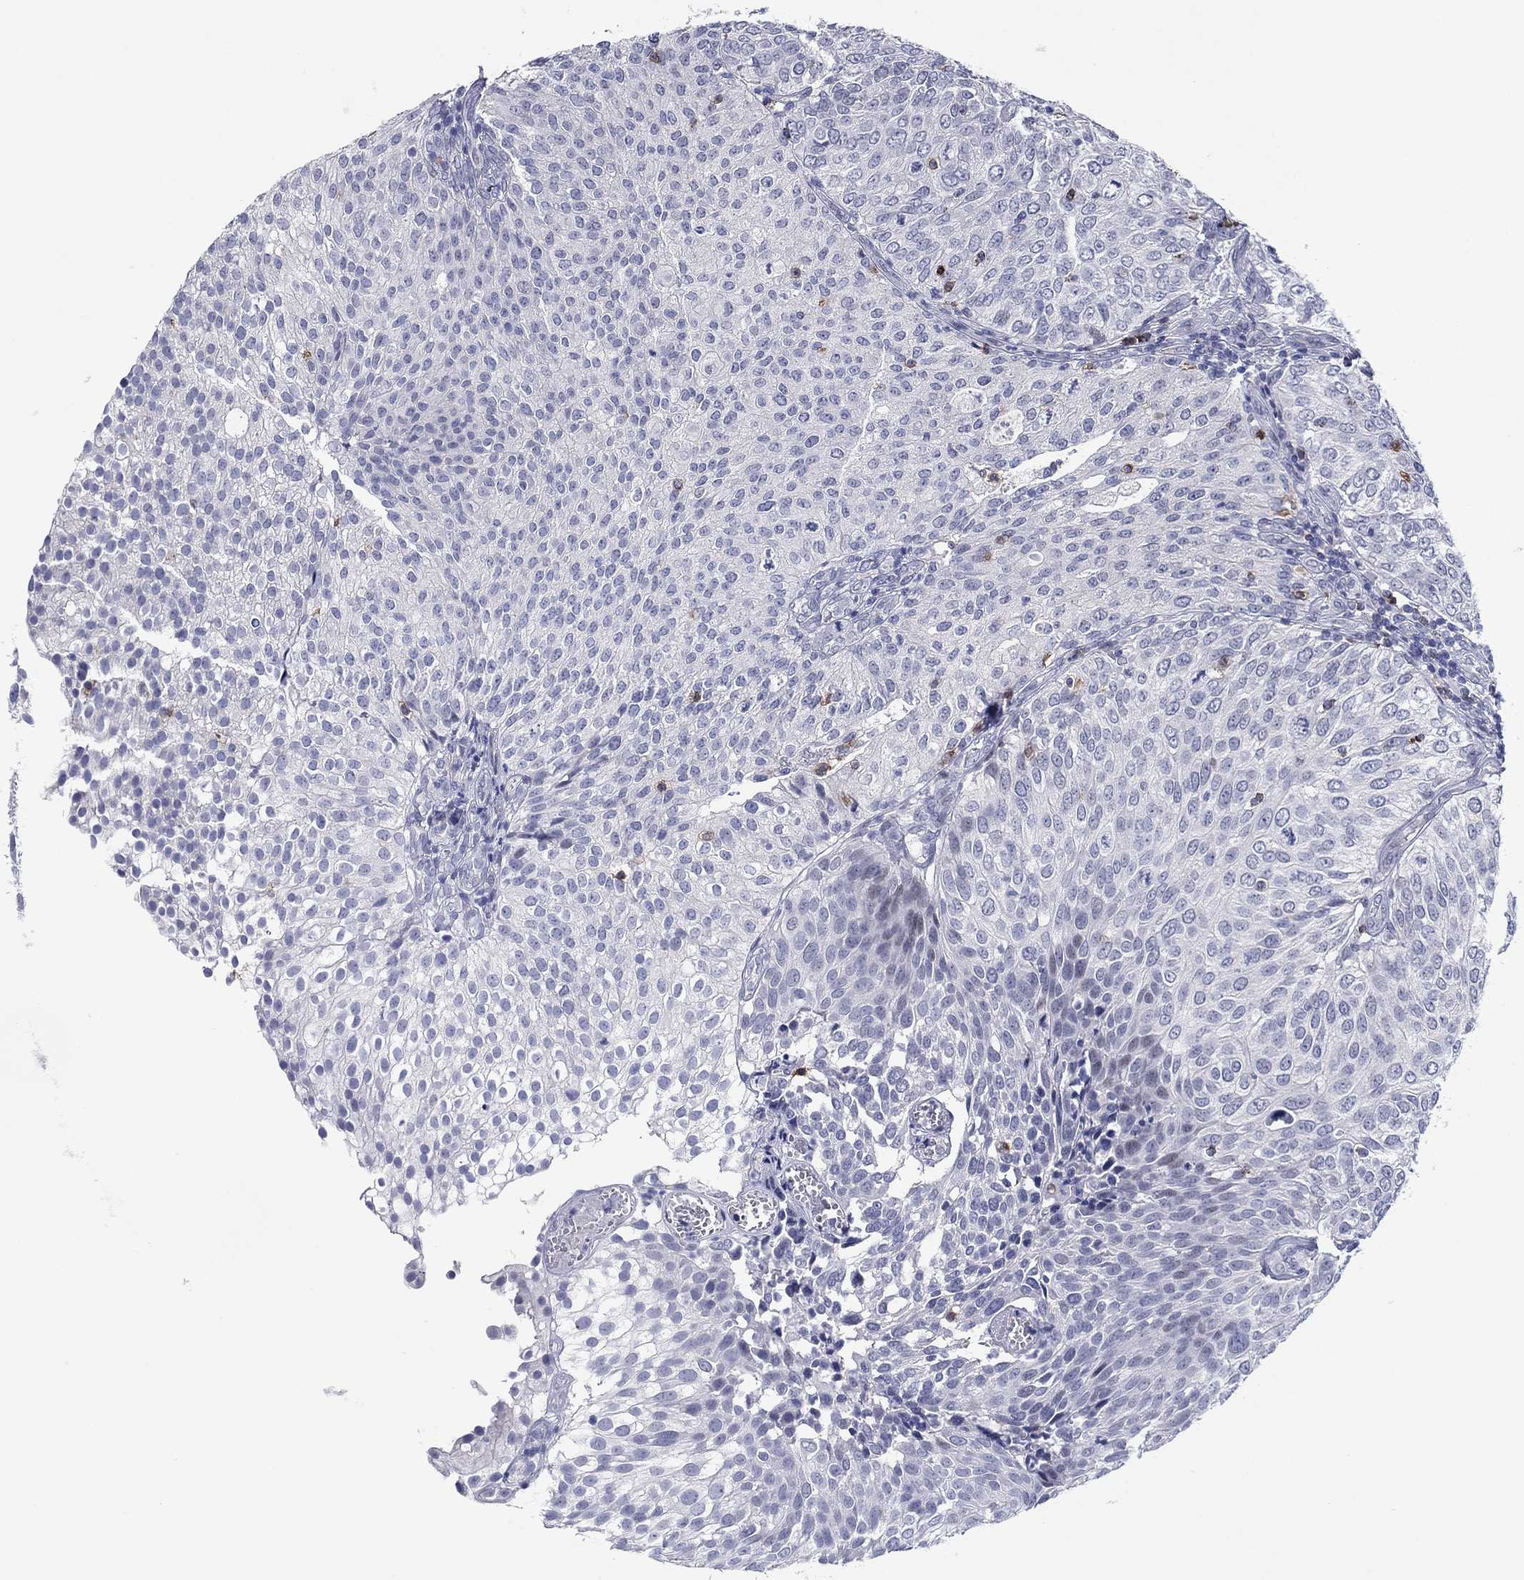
{"staining": {"intensity": "negative", "quantity": "none", "location": "none"}, "tissue": "urothelial cancer", "cell_type": "Tumor cells", "image_type": "cancer", "snomed": [{"axis": "morphology", "description": "Urothelial carcinoma, High grade"}, {"axis": "topography", "description": "Urinary bladder"}], "caption": "An immunohistochemistry photomicrograph of high-grade urothelial carcinoma is shown. There is no staining in tumor cells of high-grade urothelial carcinoma.", "gene": "ITGAE", "patient": {"sex": "female", "age": 79}}